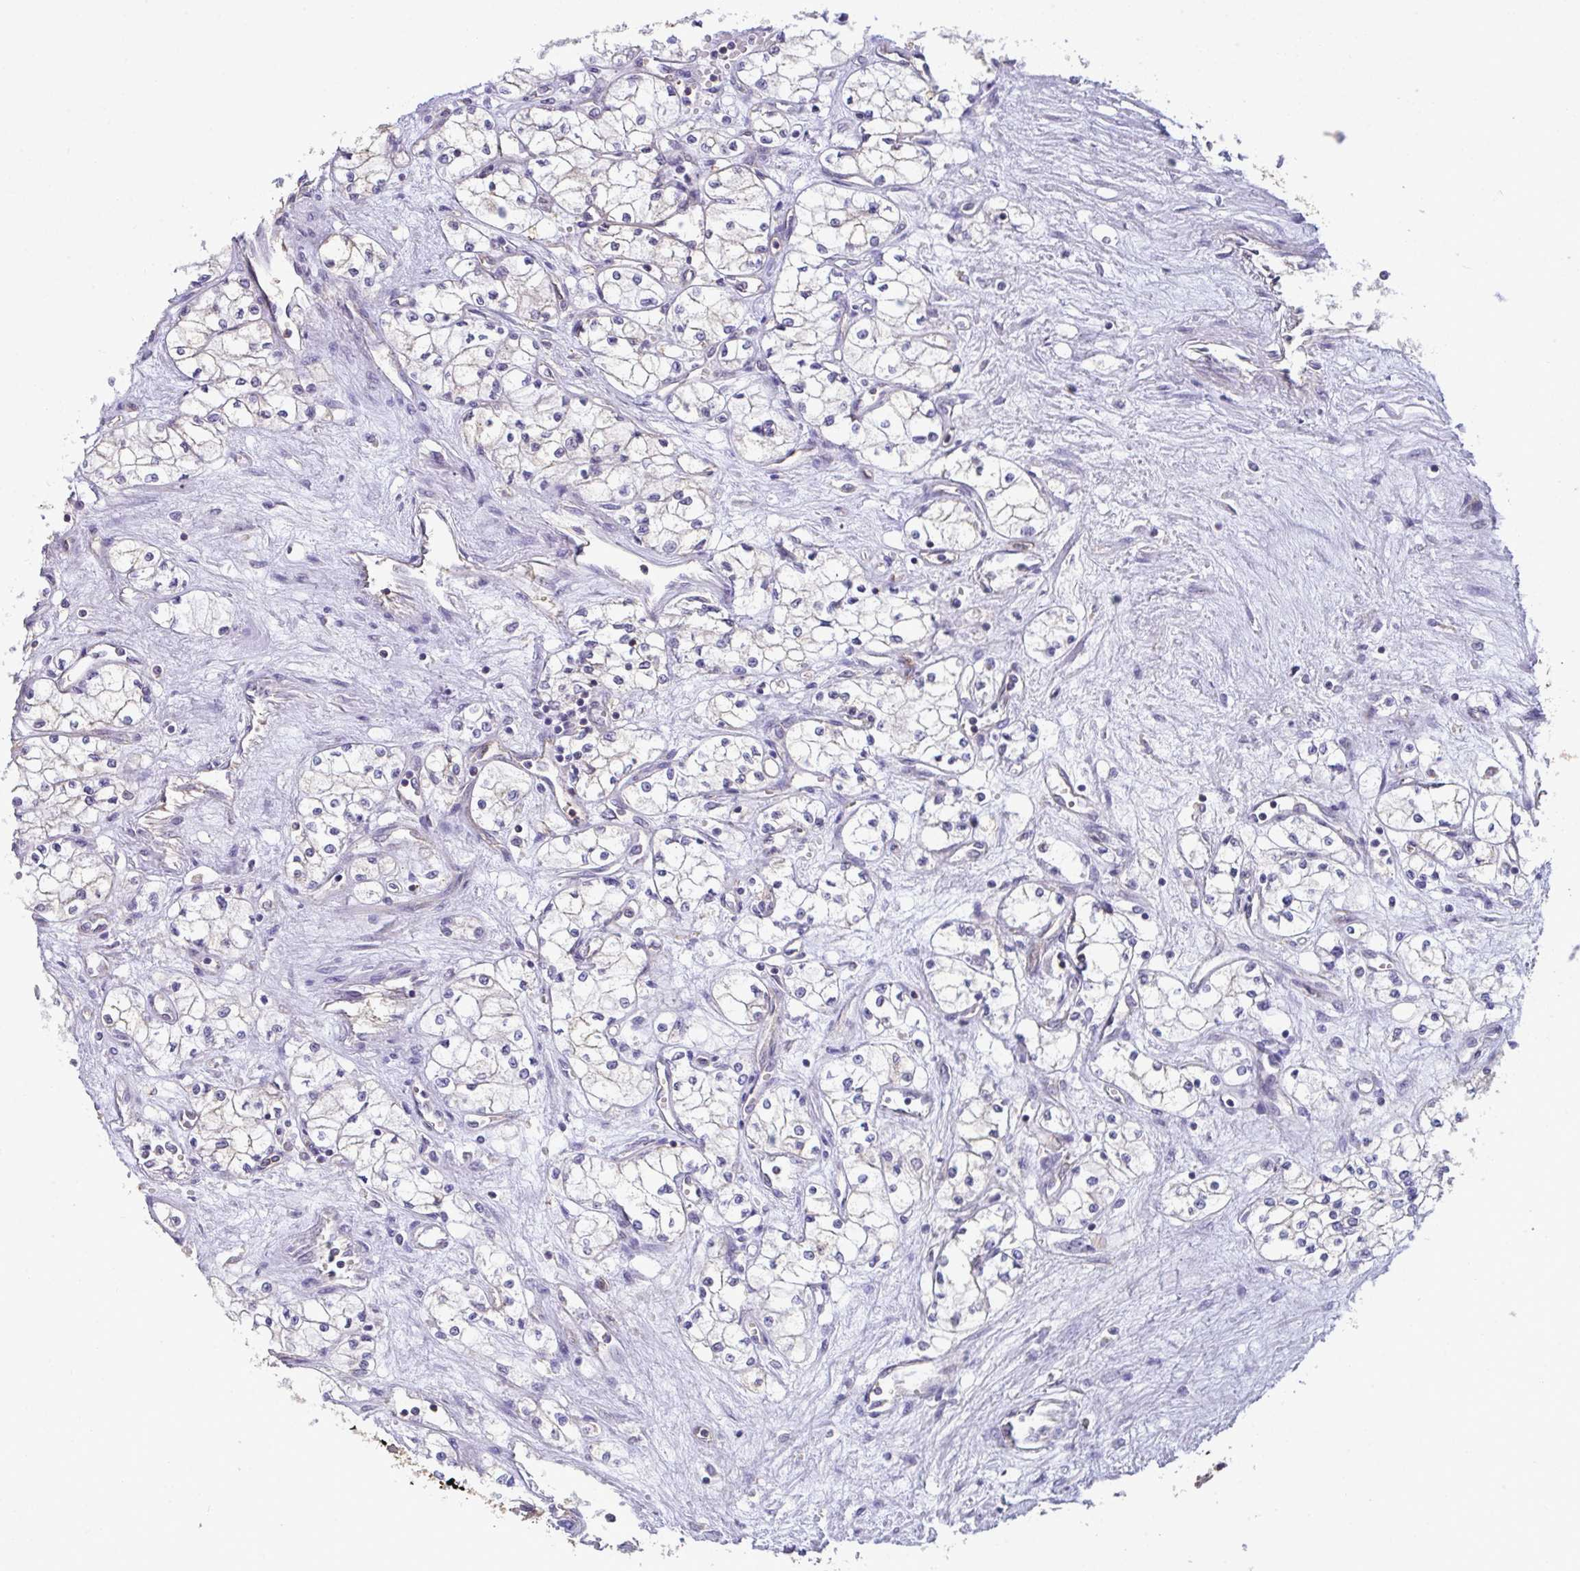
{"staining": {"intensity": "negative", "quantity": "none", "location": "none"}, "tissue": "renal cancer", "cell_type": "Tumor cells", "image_type": "cancer", "snomed": [{"axis": "morphology", "description": "Normal tissue, NOS"}, {"axis": "morphology", "description": "Adenocarcinoma, NOS"}, {"axis": "topography", "description": "Kidney"}], "caption": "Protein analysis of adenocarcinoma (renal) demonstrates no significant staining in tumor cells.", "gene": "SENP3", "patient": {"sex": "male", "age": 59}}